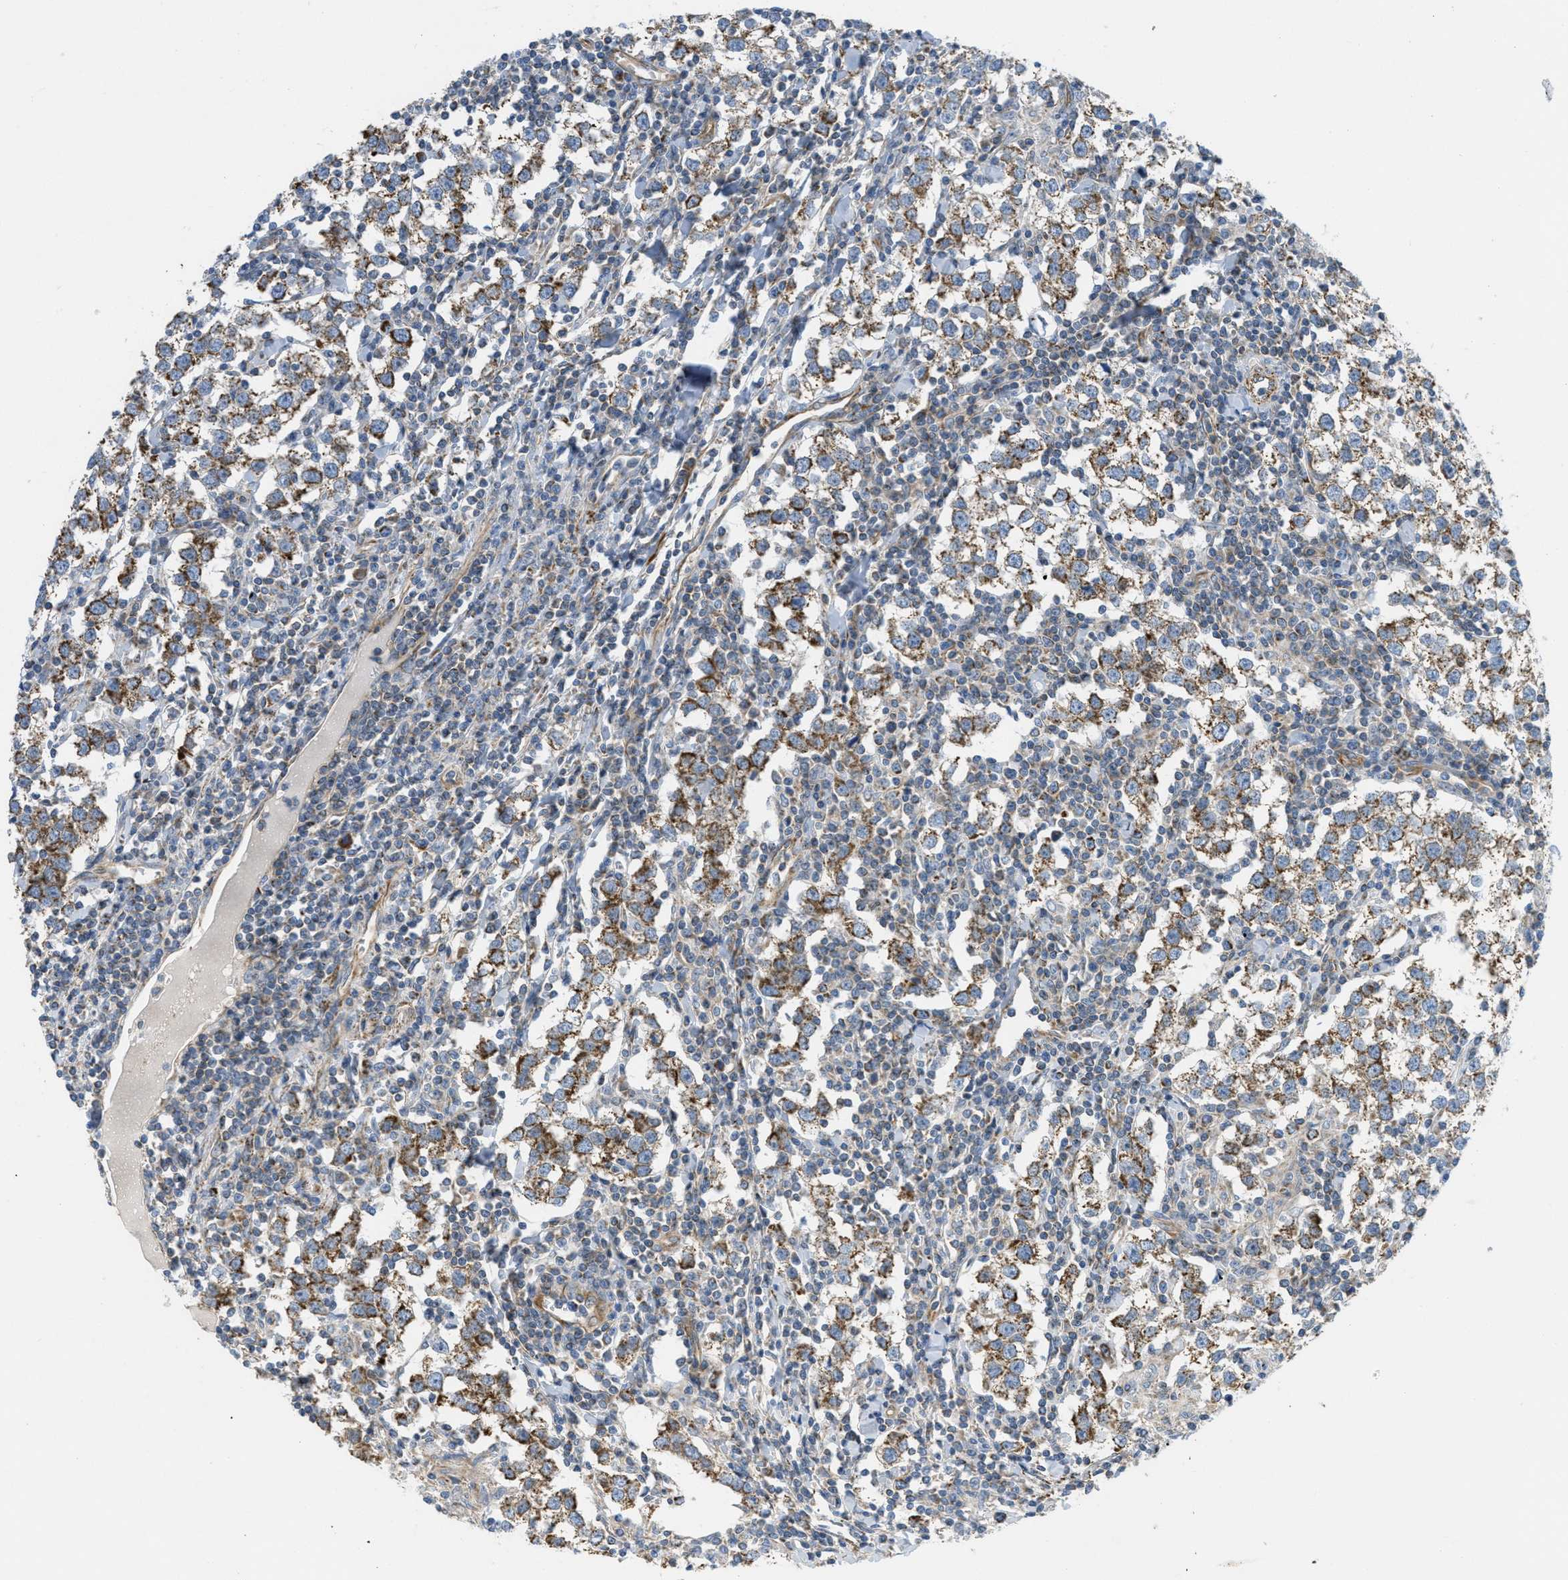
{"staining": {"intensity": "strong", "quantity": ">75%", "location": "cytoplasmic/membranous"}, "tissue": "testis cancer", "cell_type": "Tumor cells", "image_type": "cancer", "snomed": [{"axis": "morphology", "description": "Seminoma, NOS"}, {"axis": "morphology", "description": "Carcinoma, Embryonal, NOS"}, {"axis": "topography", "description": "Testis"}], "caption": "IHC of testis cancer (seminoma) exhibits high levels of strong cytoplasmic/membranous staining in about >75% of tumor cells.", "gene": "BTN3A1", "patient": {"sex": "male", "age": 36}}